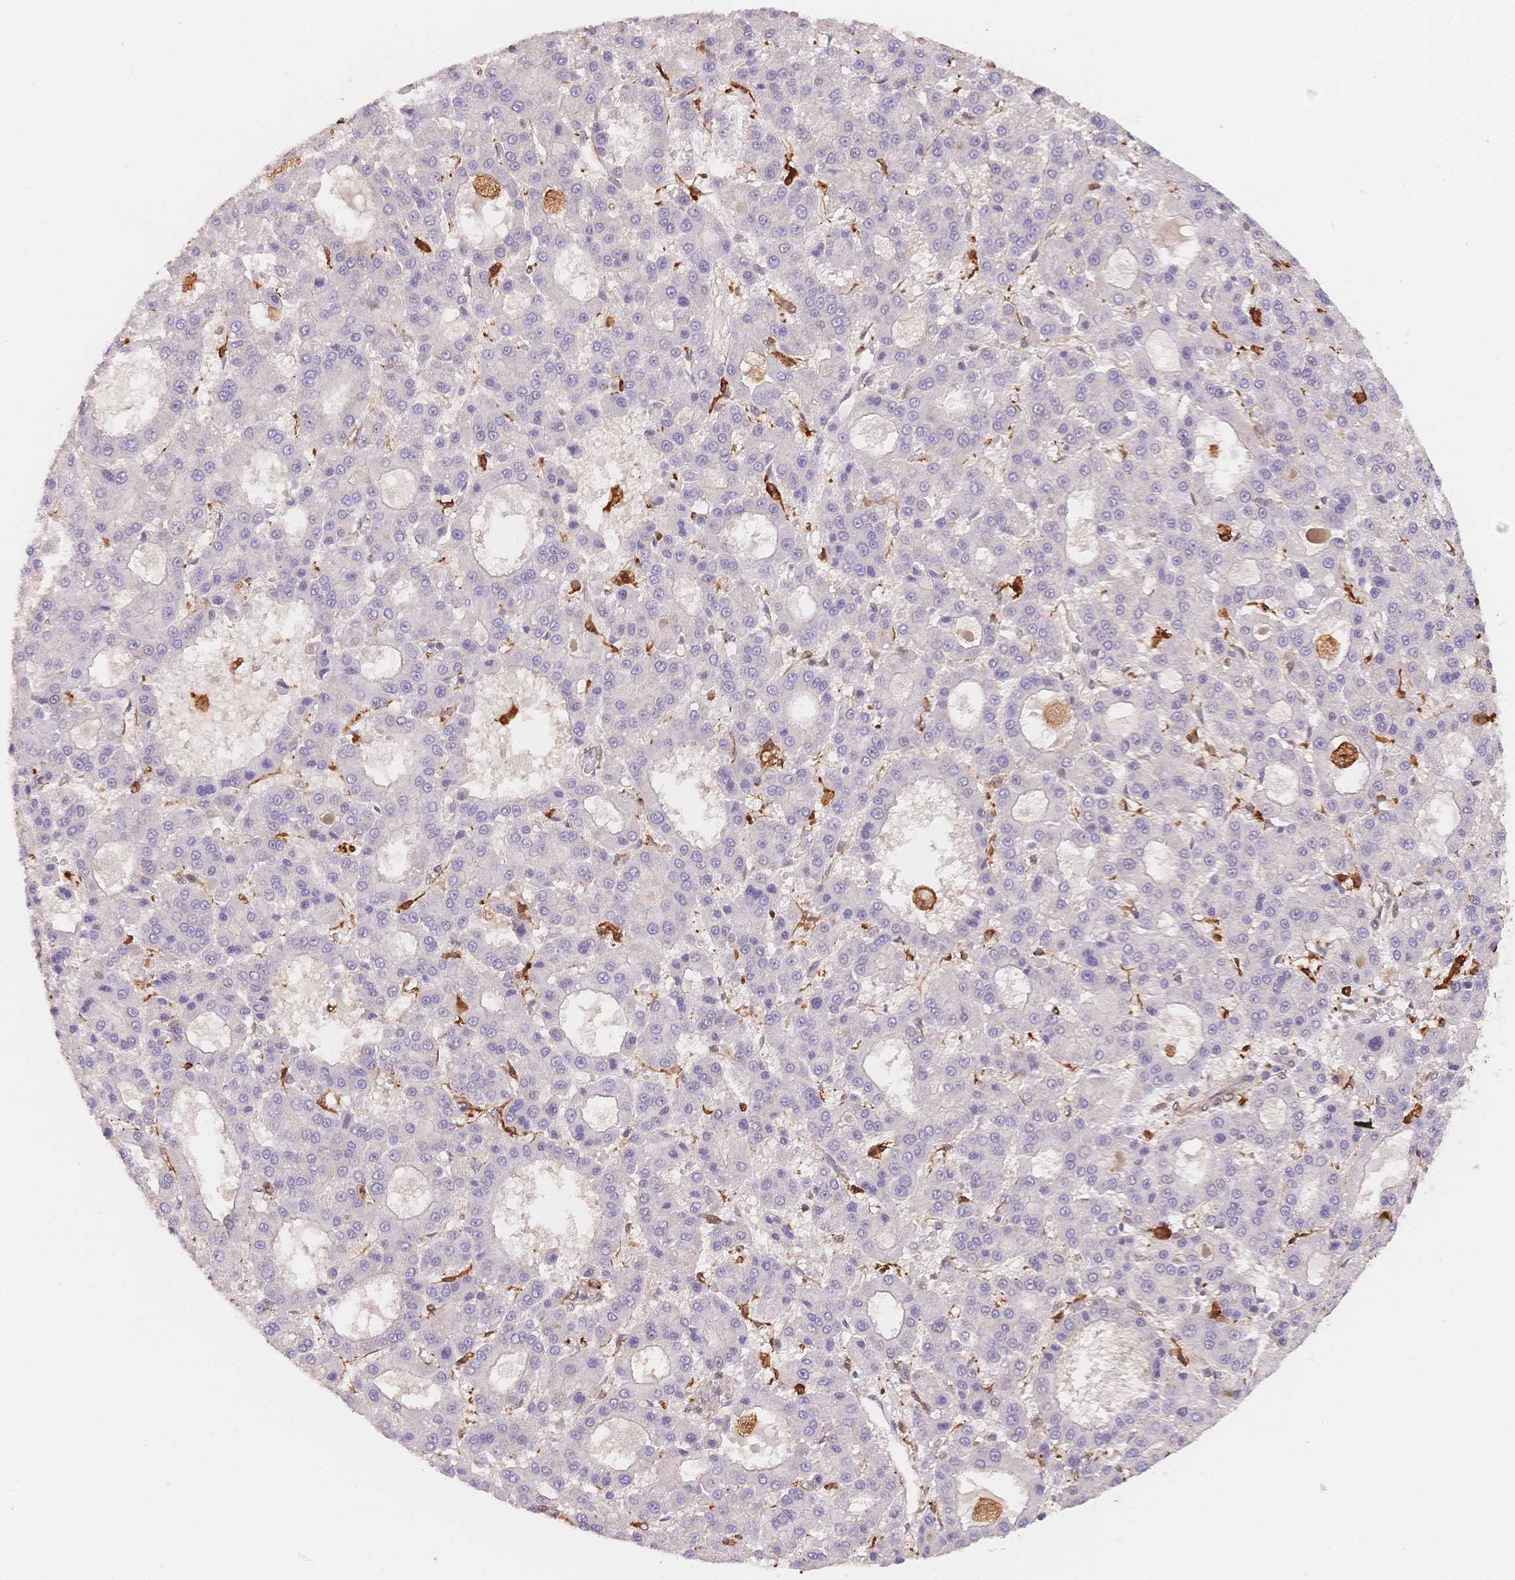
{"staining": {"intensity": "negative", "quantity": "none", "location": "none"}, "tissue": "liver cancer", "cell_type": "Tumor cells", "image_type": "cancer", "snomed": [{"axis": "morphology", "description": "Carcinoma, Hepatocellular, NOS"}, {"axis": "topography", "description": "Liver"}], "caption": "The micrograph exhibits no significant staining in tumor cells of liver cancer.", "gene": "C12orf75", "patient": {"sex": "male", "age": 70}}